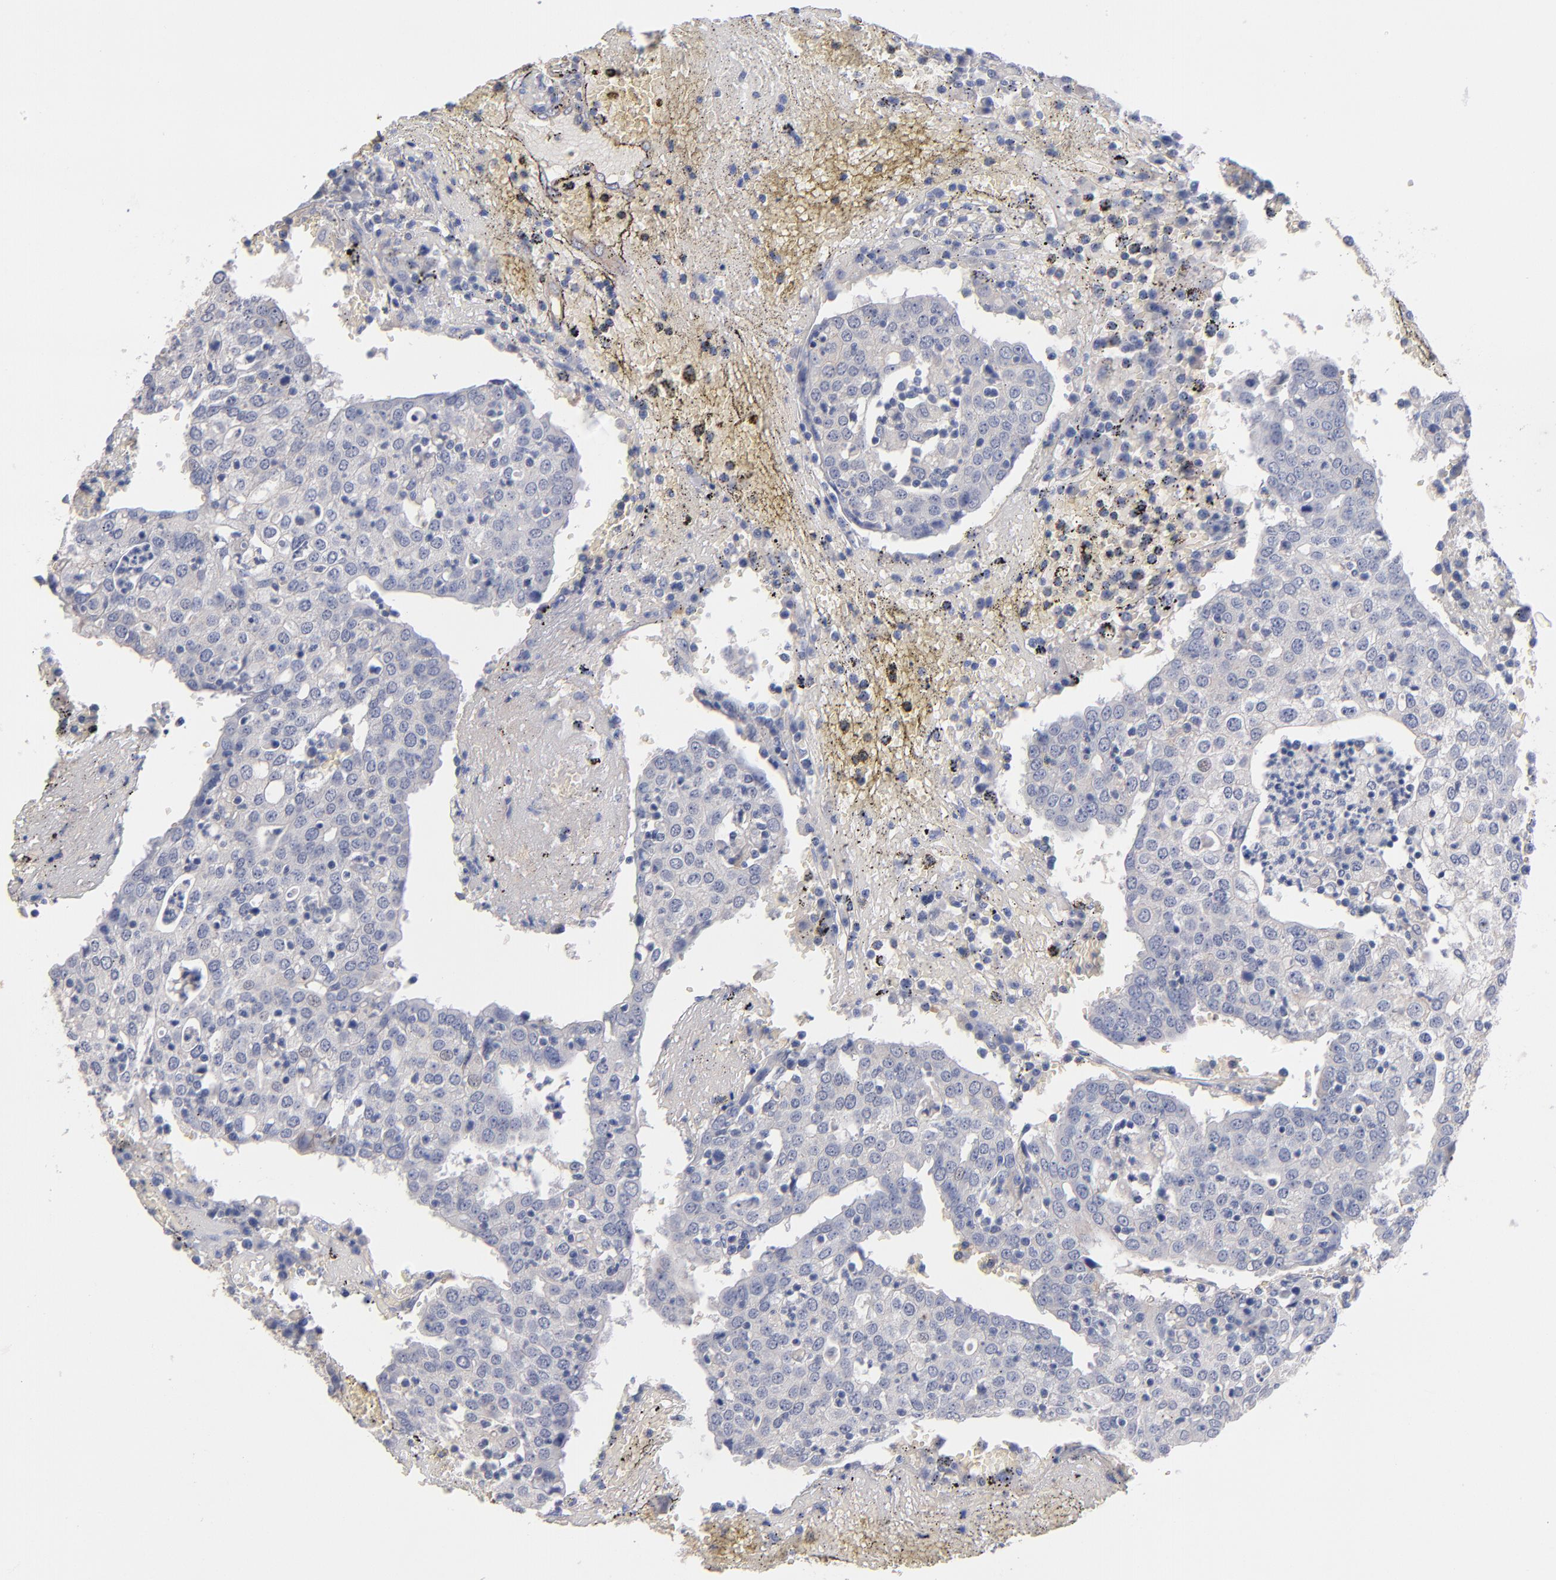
{"staining": {"intensity": "negative", "quantity": "none", "location": "none"}, "tissue": "head and neck cancer", "cell_type": "Tumor cells", "image_type": "cancer", "snomed": [{"axis": "morphology", "description": "Adenocarcinoma, NOS"}, {"axis": "topography", "description": "Salivary gland"}, {"axis": "topography", "description": "Head-Neck"}], "caption": "Tumor cells are negative for protein expression in human head and neck cancer (adenocarcinoma).", "gene": "PLSCR4", "patient": {"sex": "female", "age": 65}}